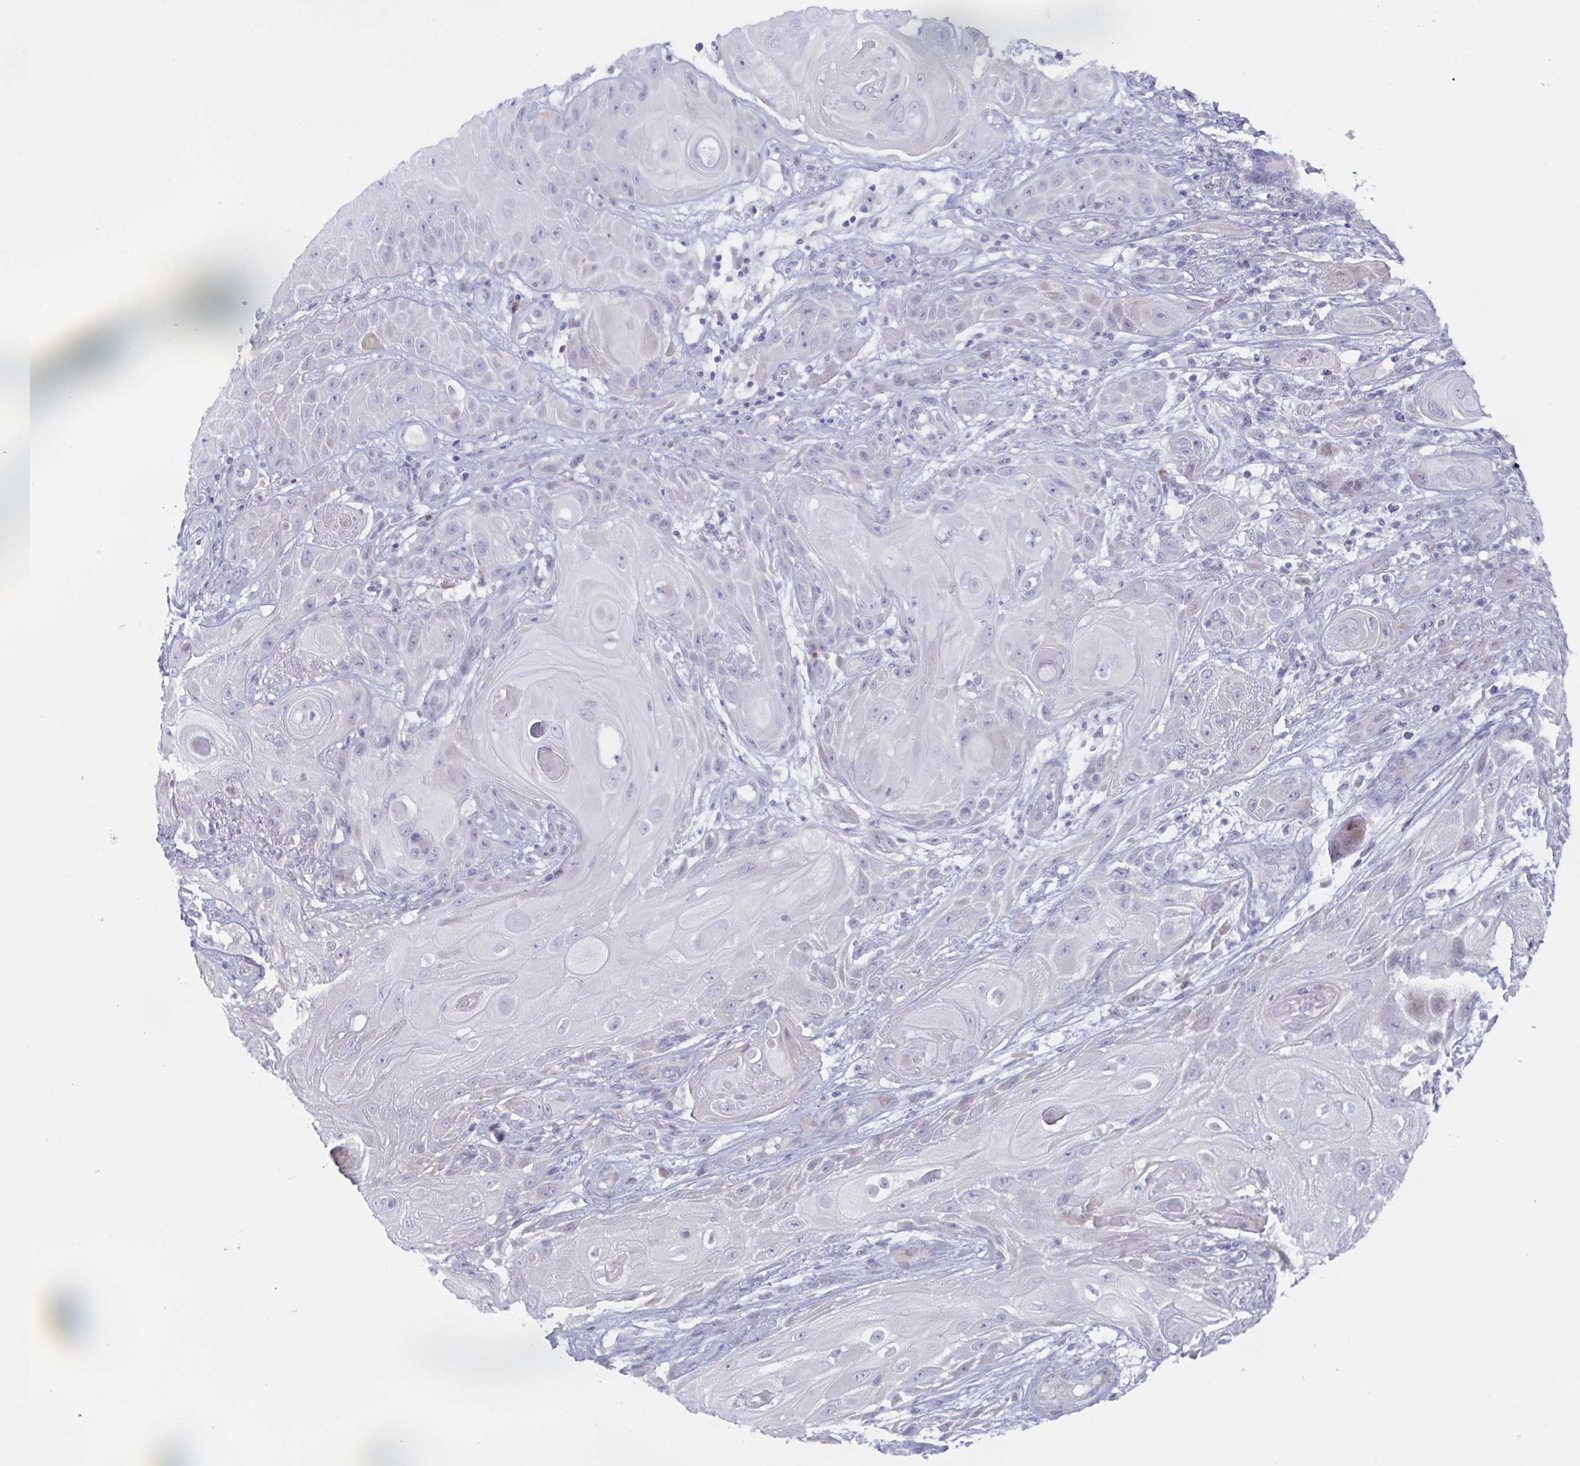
{"staining": {"intensity": "negative", "quantity": "none", "location": "none"}, "tissue": "skin cancer", "cell_type": "Tumor cells", "image_type": "cancer", "snomed": [{"axis": "morphology", "description": "Squamous cell carcinoma, NOS"}, {"axis": "topography", "description": "Skin"}], "caption": "Immunohistochemistry image of skin cancer stained for a protein (brown), which demonstrates no positivity in tumor cells.", "gene": "POU2F3", "patient": {"sex": "male", "age": 62}}